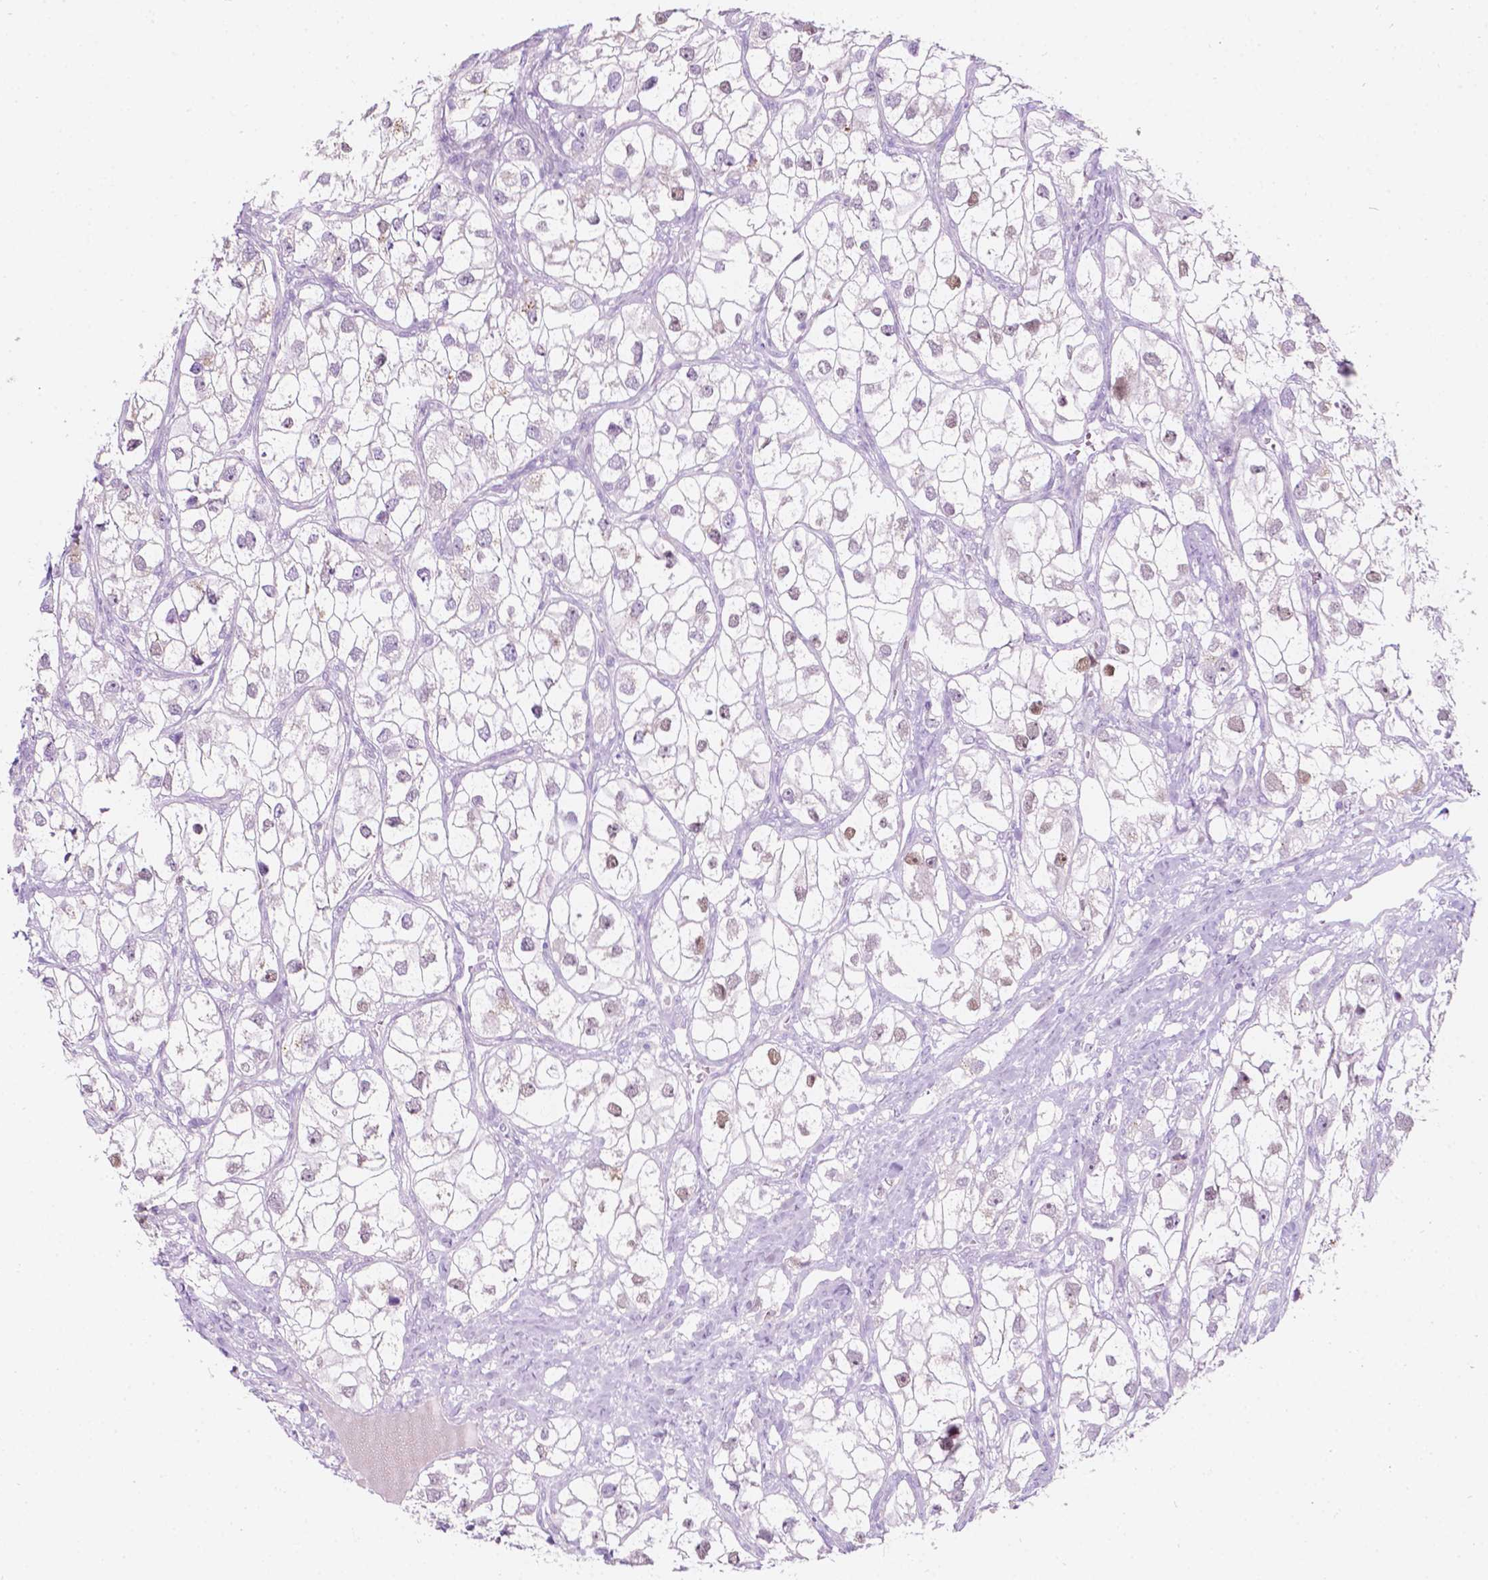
{"staining": {"intensity": "moderate", "quantity": "<25%", "location": "nuclear"}, "tissue": "renal cancer", "cell_type": "Tumor cells", "image_type": "cancer", "snomed": [{"axis": "morphology", "description": "Adenocarcinoma, NOS"}, {"axis": "topography", "description": "Kidney"}], "caption": "IHC of renal adenocarcinoma exhibits low levels of moderate nuclear expression in about <25% of tumor cells. (Stains: DAB in brown, nuclei in blue, Microscopy: brightfield microscopy at high magnification).", "gene": "NOS1AP", "patient": {"sex": "male", "age": 59}}